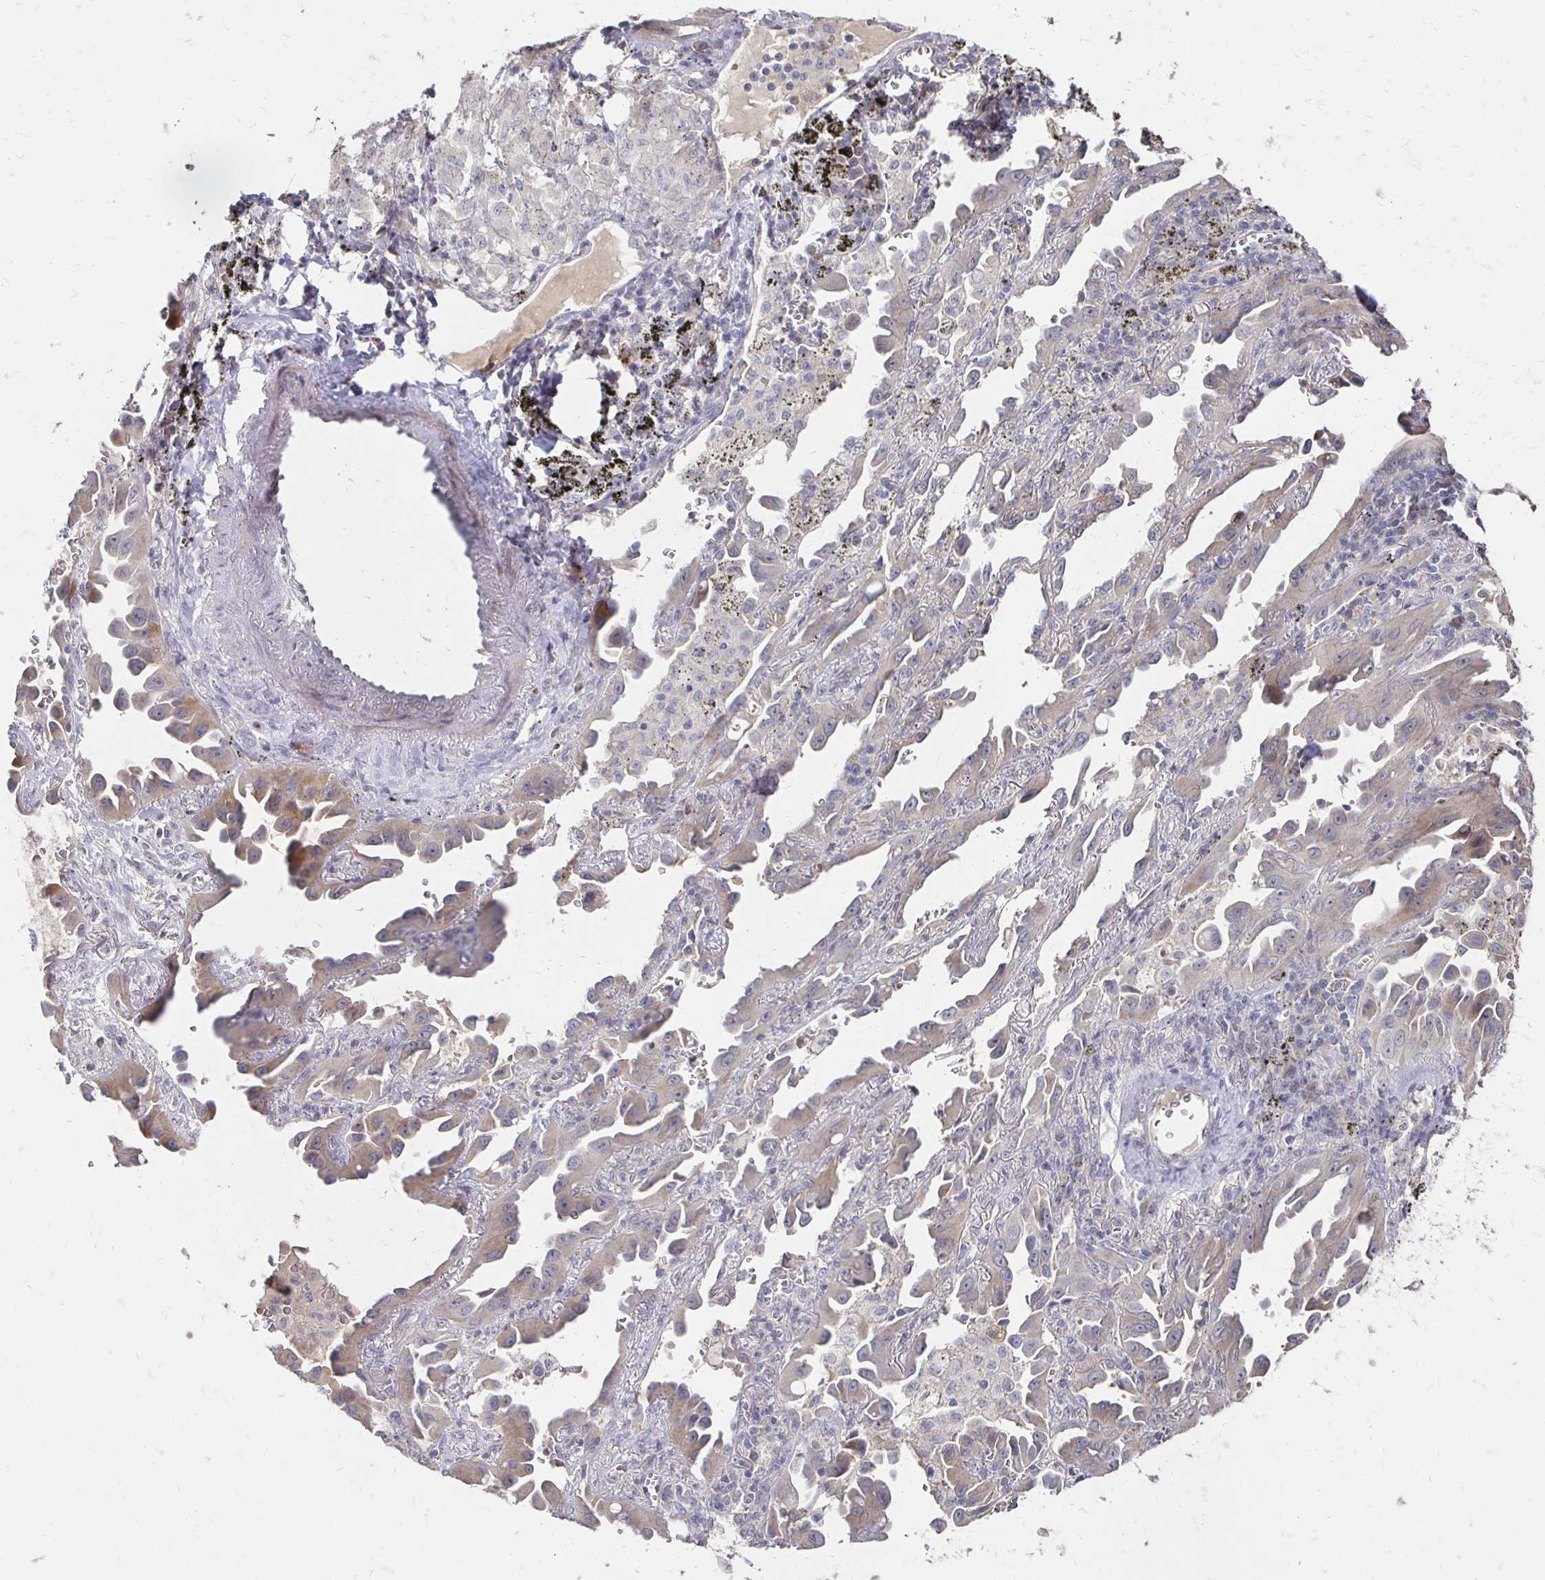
{"staining": {"intensity": "moderate", "quantity": "25%-75%", "location": "cytoplasmic/membranous"}, "tissue": "lung cancer", "cell_type": "Tumor cells", "image_type": "cancer", "snomed": [{"axis": "morphology", "description": "Adenocarcinoma, NOS"}, {"axis": "topography", "description": "Lung"}], "caption": "DAB (3,3'-diaminobenzidine) immunohistochemical staining of human lung adenocarcinoma demonstrates moderate cytoplasmic/membranous protein staining in about 25%-75% of tumor cells. Nuclei are stained in blue.", "gene": "ZNF727", "patient": {"sex": "male", "age": 68}}